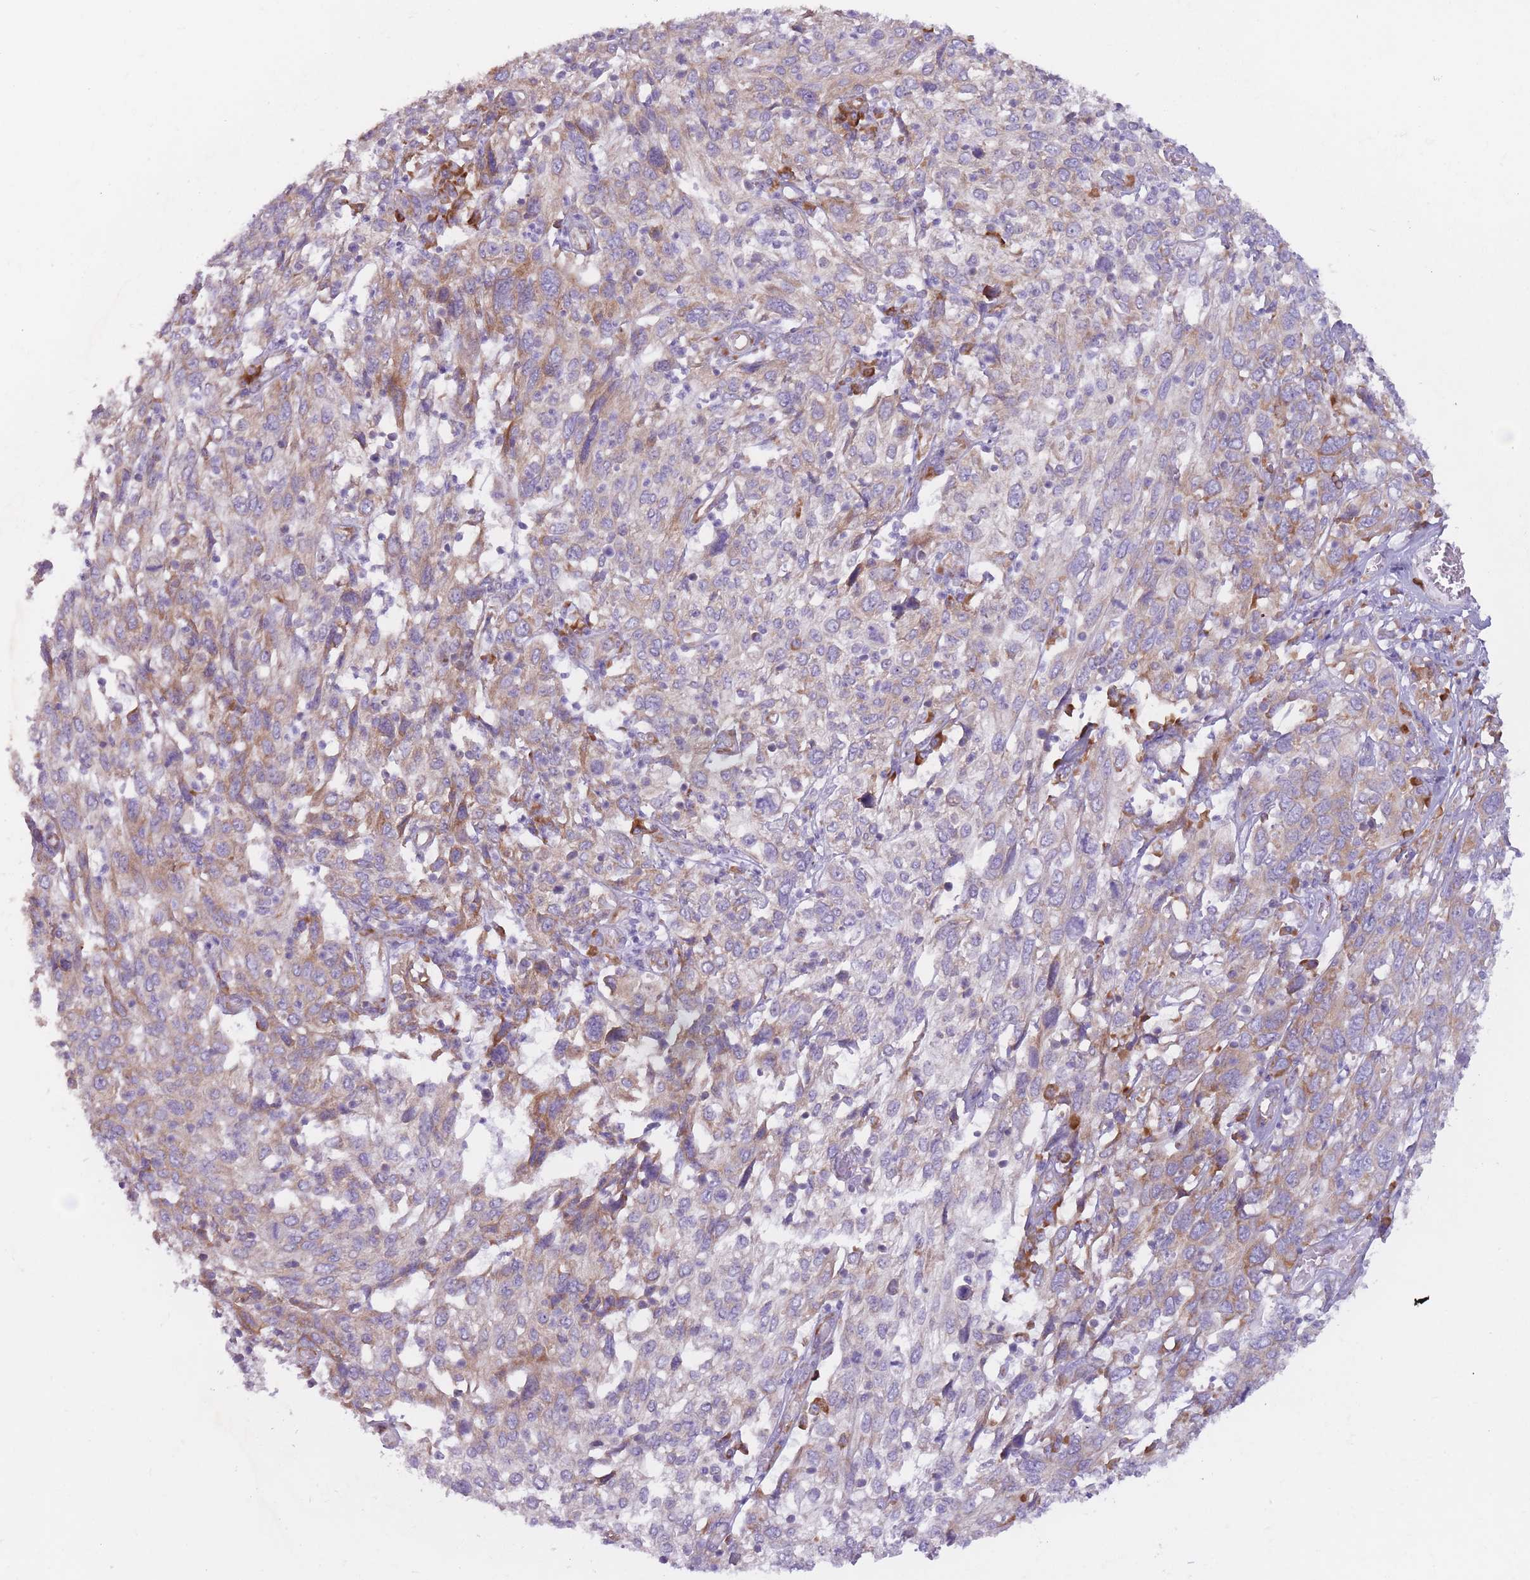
{"staining": {"intensity": "moderate", "quantity": "25%-75%", "location": "cytoplasmic/membranous"}, "tissue": "cervical cancer", "cell_type": "Tumor cells", "image_type": "cancer", "snomed": [{"axis": "morphology", "description": "Squamous cell carcinoma, NOS"}, {"axis": "topography", "description": "Cervix"}], "caption": "Cervical cancer was stained to show a protein in brown. There is medium levels of moderate cytoplasmic/membranous staining in approximately 25%-75% of tumor cells.", "gene": "RPL18", "patient": {"sex": "female", "age": 46}}